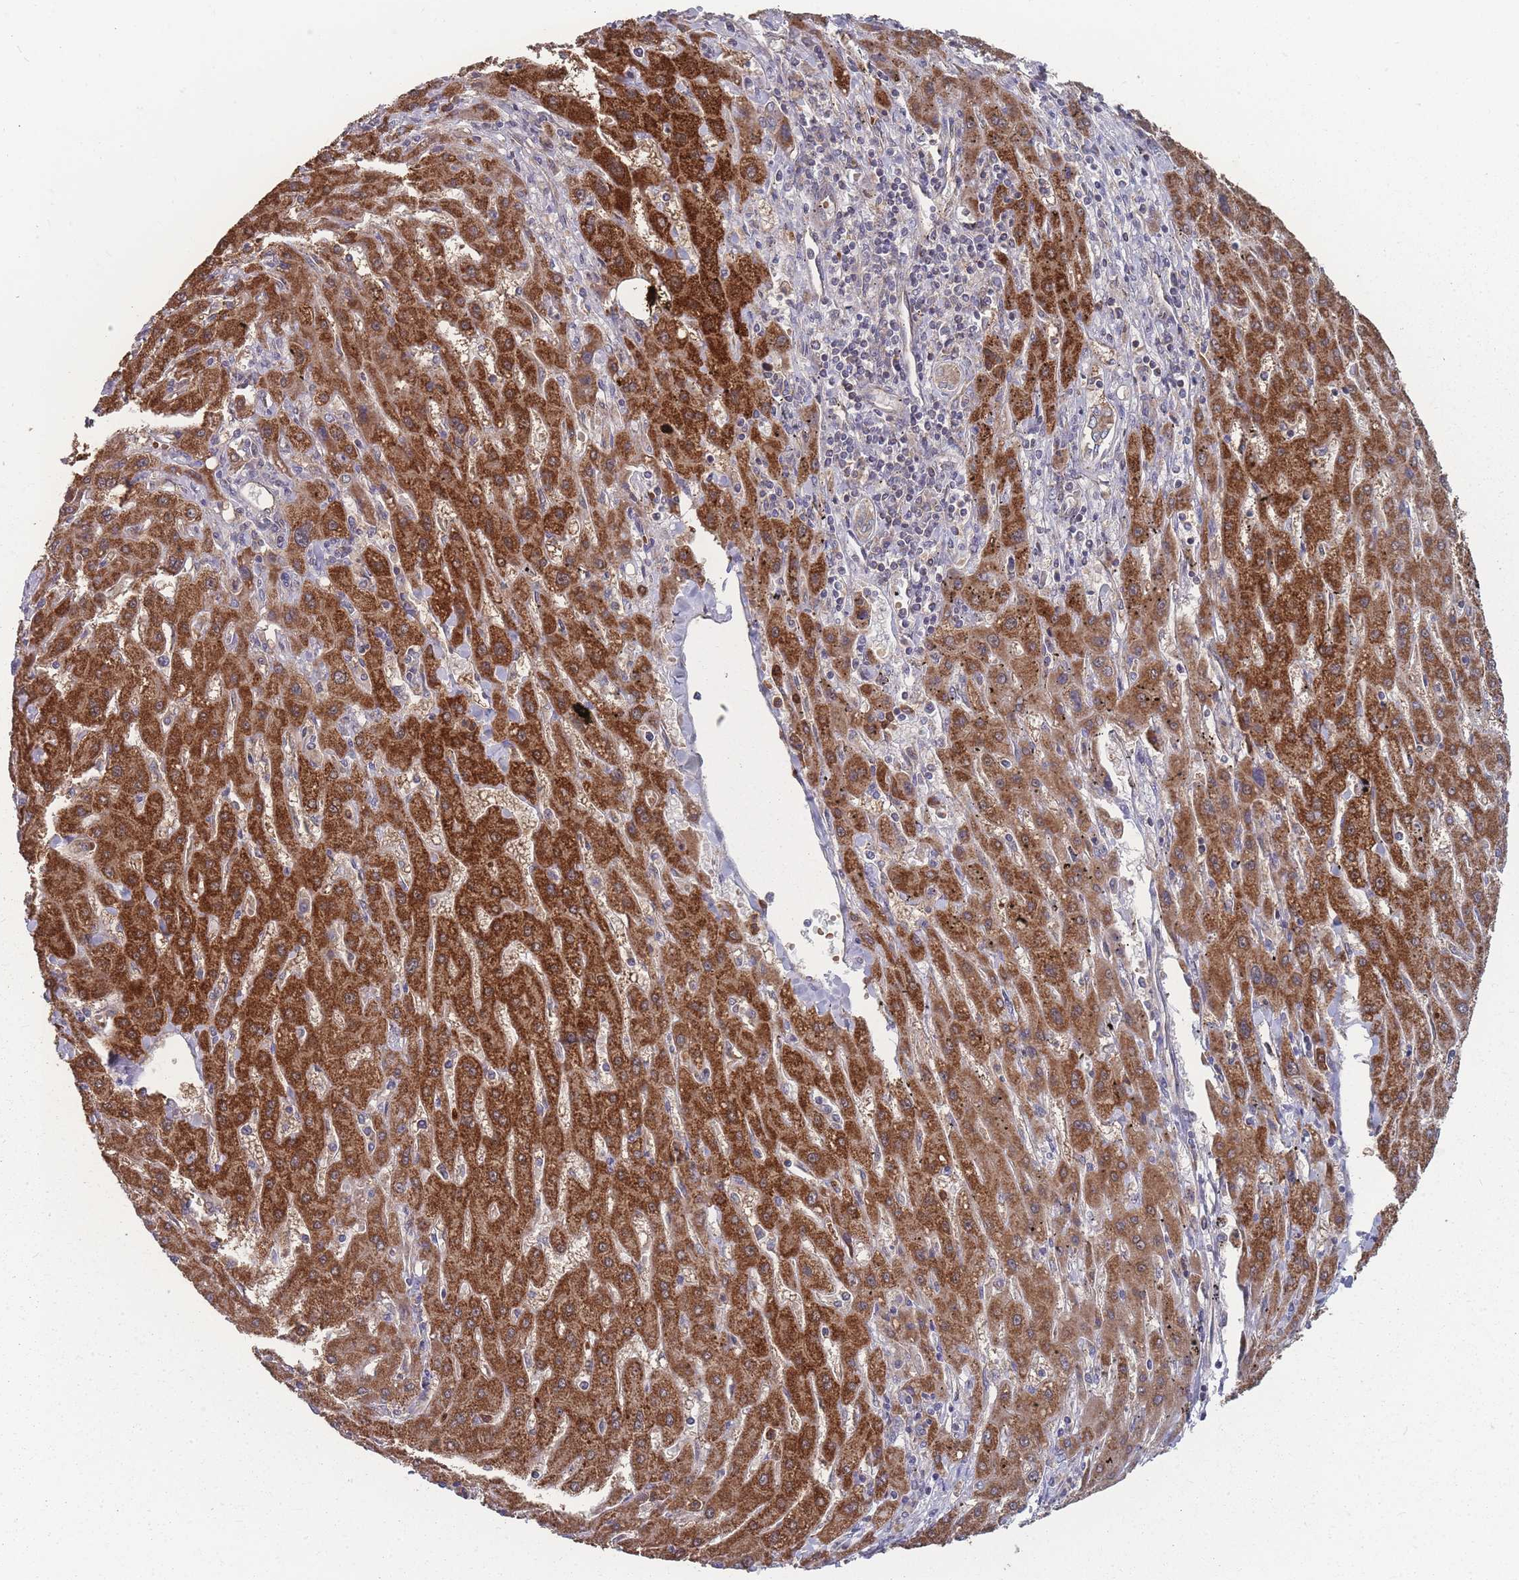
{"staining": {"intensity": "strong", "quantity": ">75%", "location": "cytoplasmic/membranous"}, "tissue": "liver cancer", "cell_type": "Tumor cells", "image_type": "cancer", "snomed": [{"axis": "morphology", "description": "Carcinoma, Hepatocellular, NOS"}, {"axis": "topography", "description": "Liver"}], "caption": "Human liver cancer (hepatocellular carcinoma) stained for a protein (brown) displays strong cytoplasmic/membranous positive expression in about >75% of tumor cells.", "gene": "SLC35B4", "patient": {"sex": "male", "age": 72}}